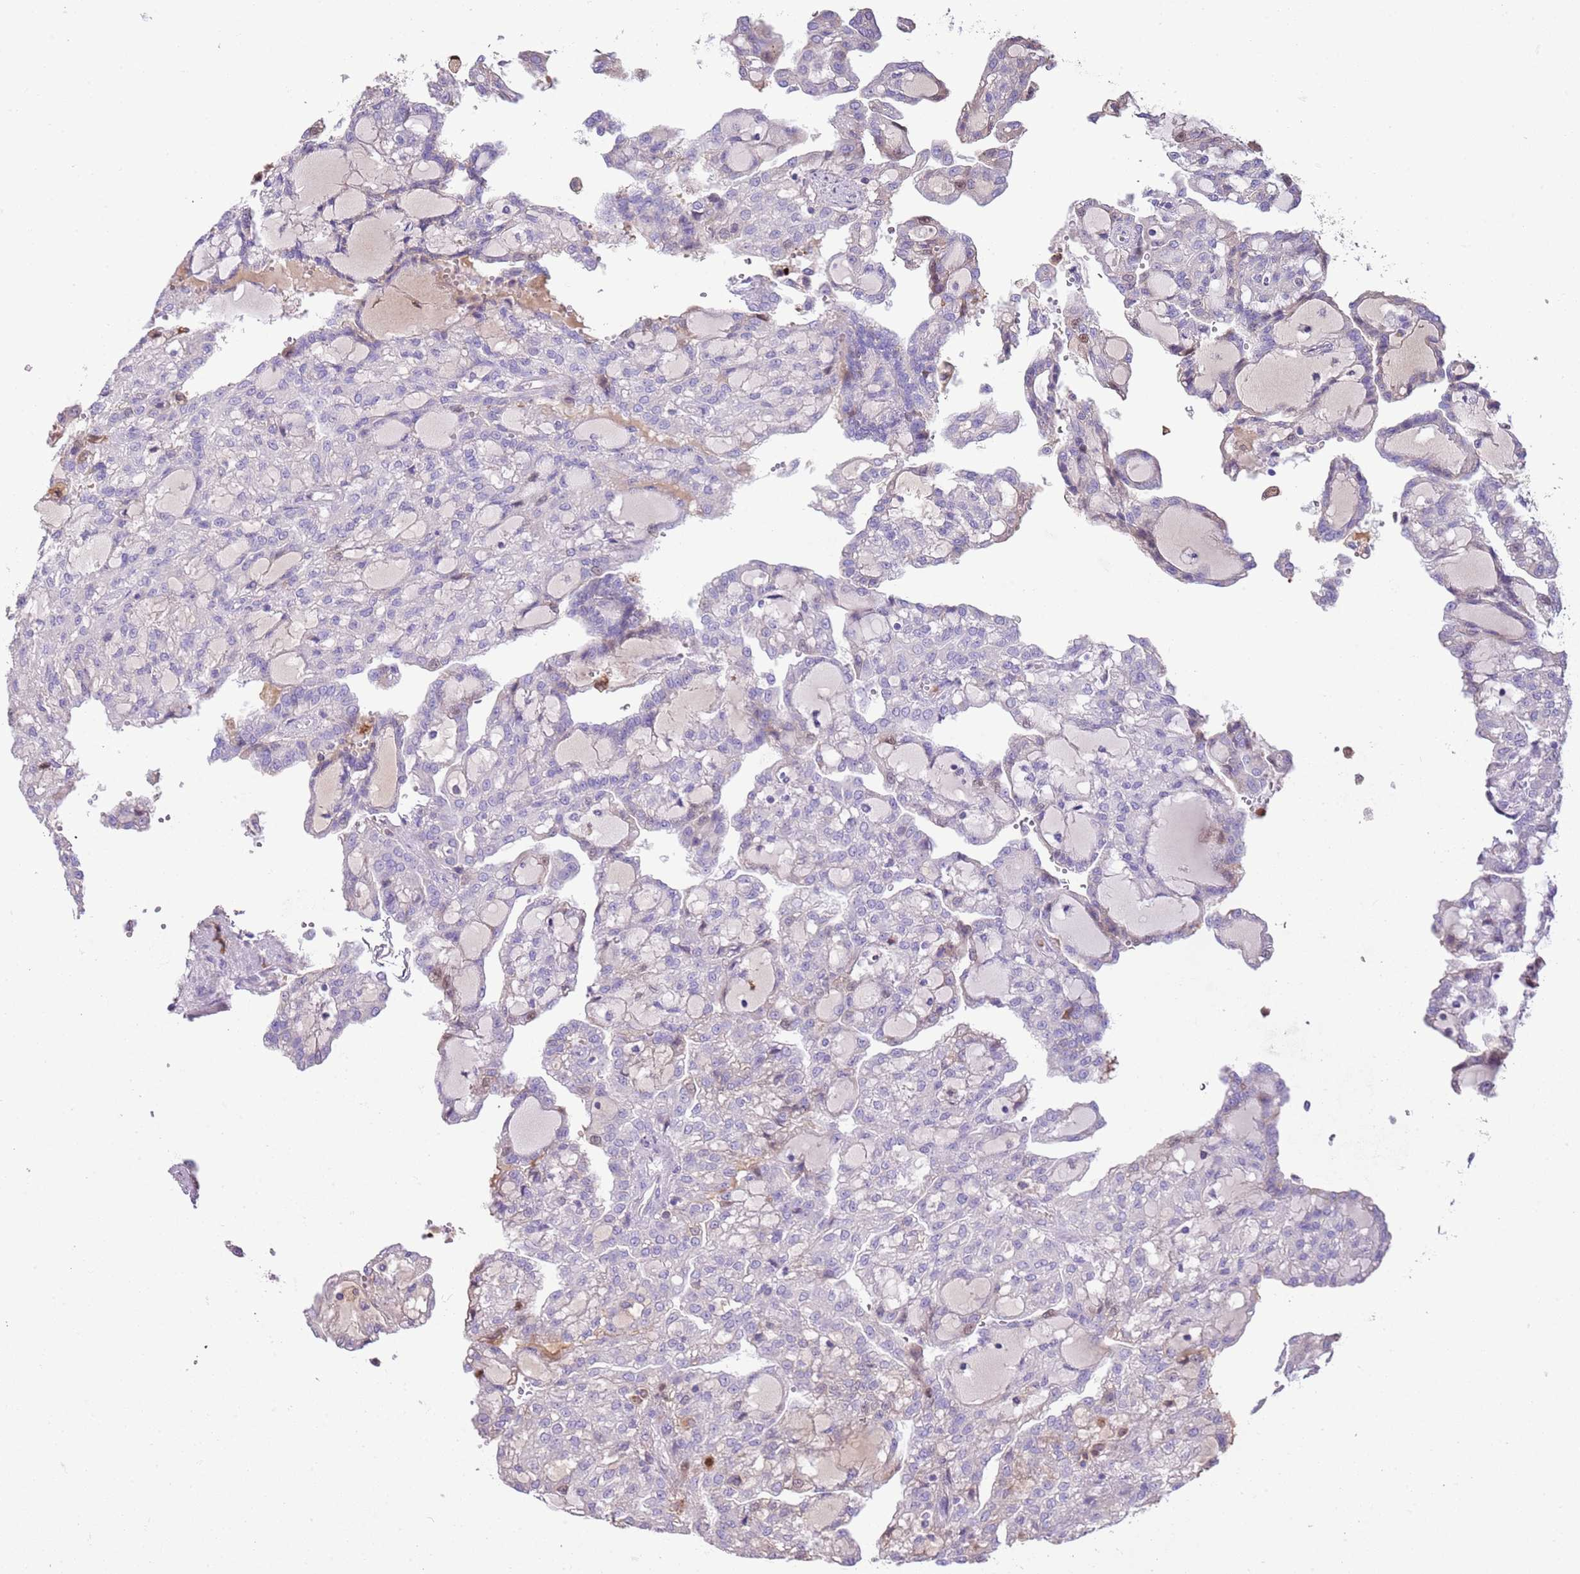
{"staining": {"intensity": "negative", "quantity": "none", "location": "none"}, "tissue": "renal cancer", "cell_type": "Tumor cells", "image_type": "cancer", "snomed": [{"axis": "morphology", "description": "Adenocarcinoma, NOS"}, {"axis": "topography", "description": "Kidney"}], "caption": "Protein analysis of renal cancer exhibits no significant expression in tumor cells.", "gene": "ABHD17C", "patient": {"sex": "male", "age": 63}}